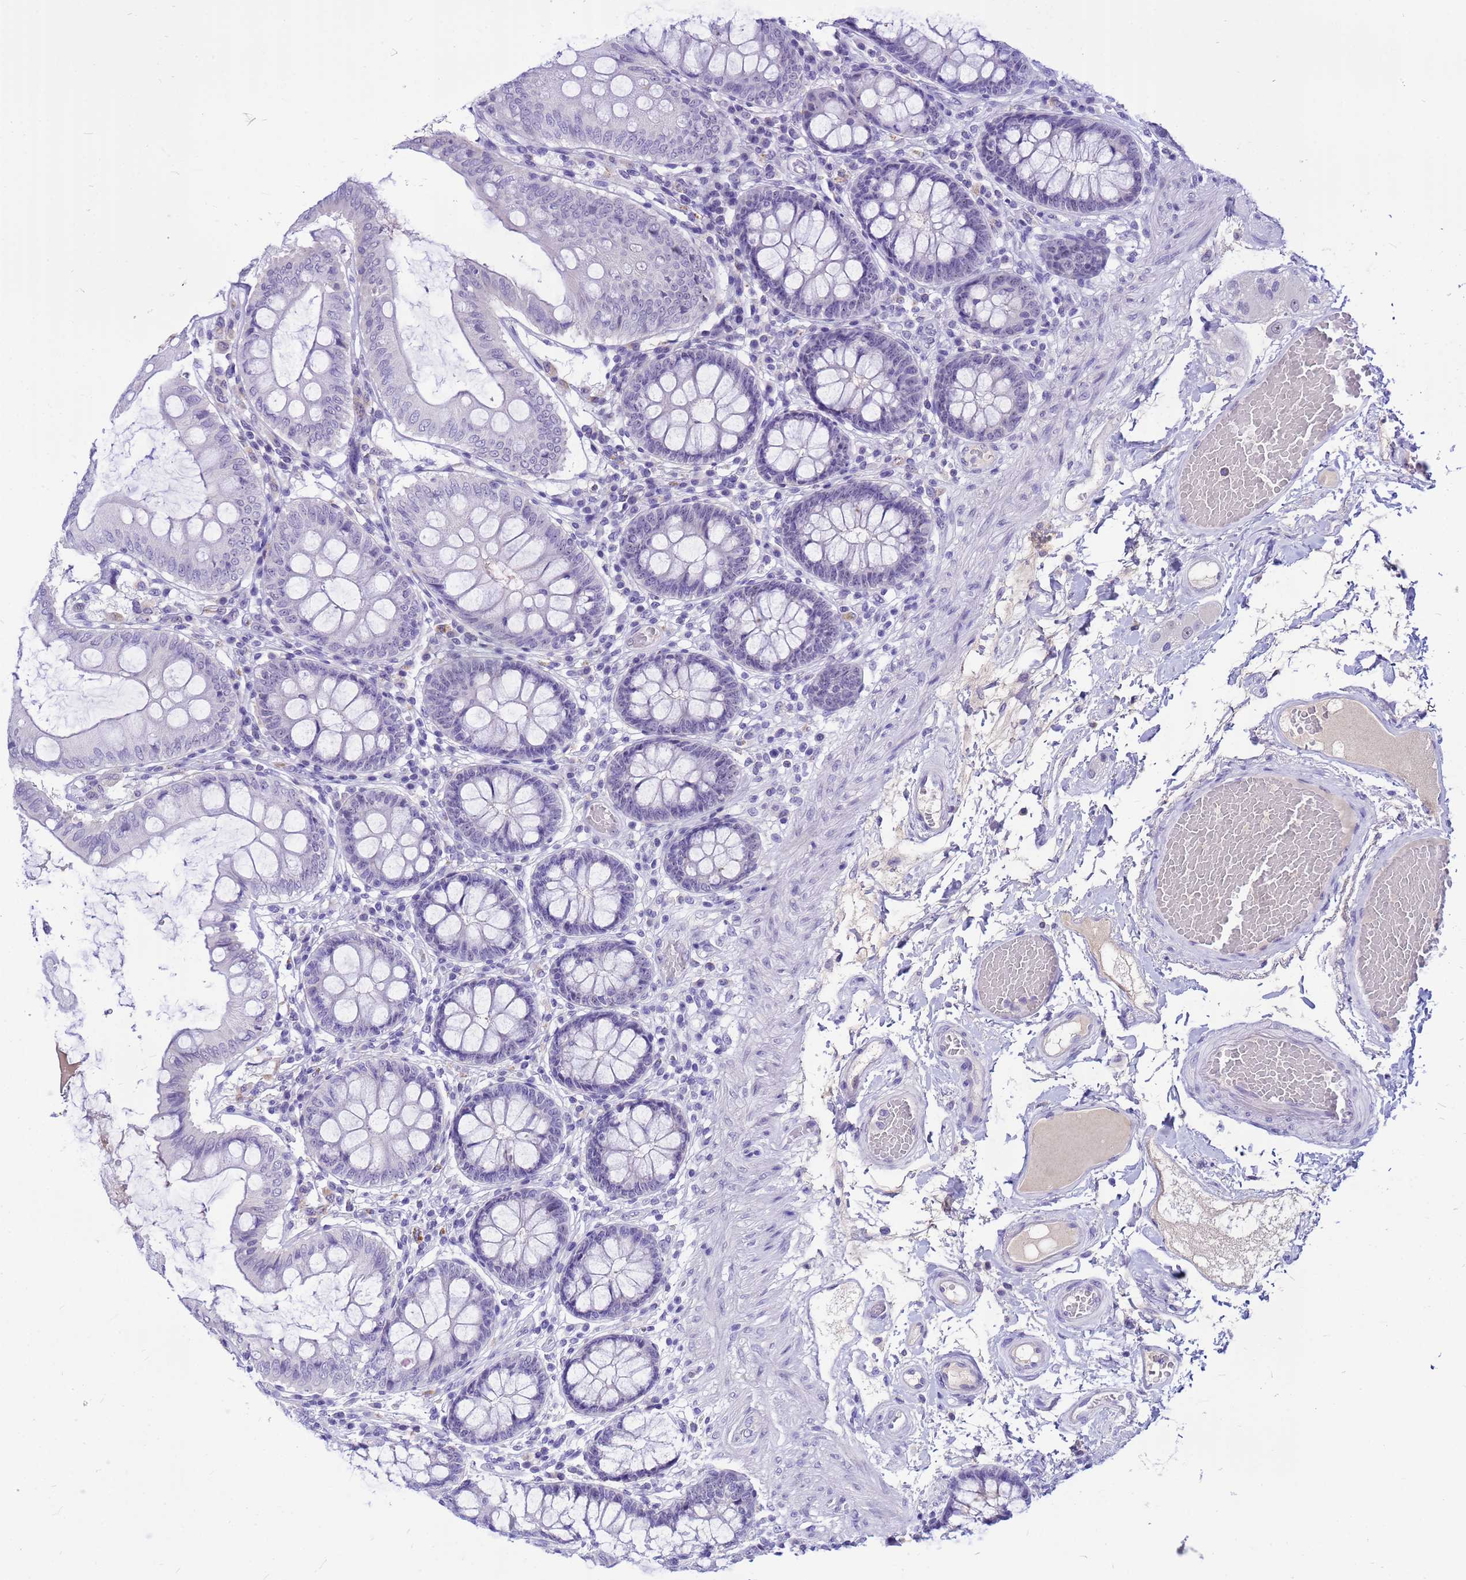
{"staining": {"intensity": "negative", "quantity": "none", "location": "none"}, "tissue": "colon", "cell_type": "Endothelial cells", "image_type": "normal", "snomed": [{"axis": "morphology", "description": "Normal tissue, NOS"}, {"axis": "topography", "description": "Colon"}], "caption": "This image is of normal colon stained with IHC to label a protein in brown with the nuclei are counter-stained blue. There is no staining in endothelial cells.", "gene": "DMRTC2", "patient": {"sex": "male", "age": 84}}